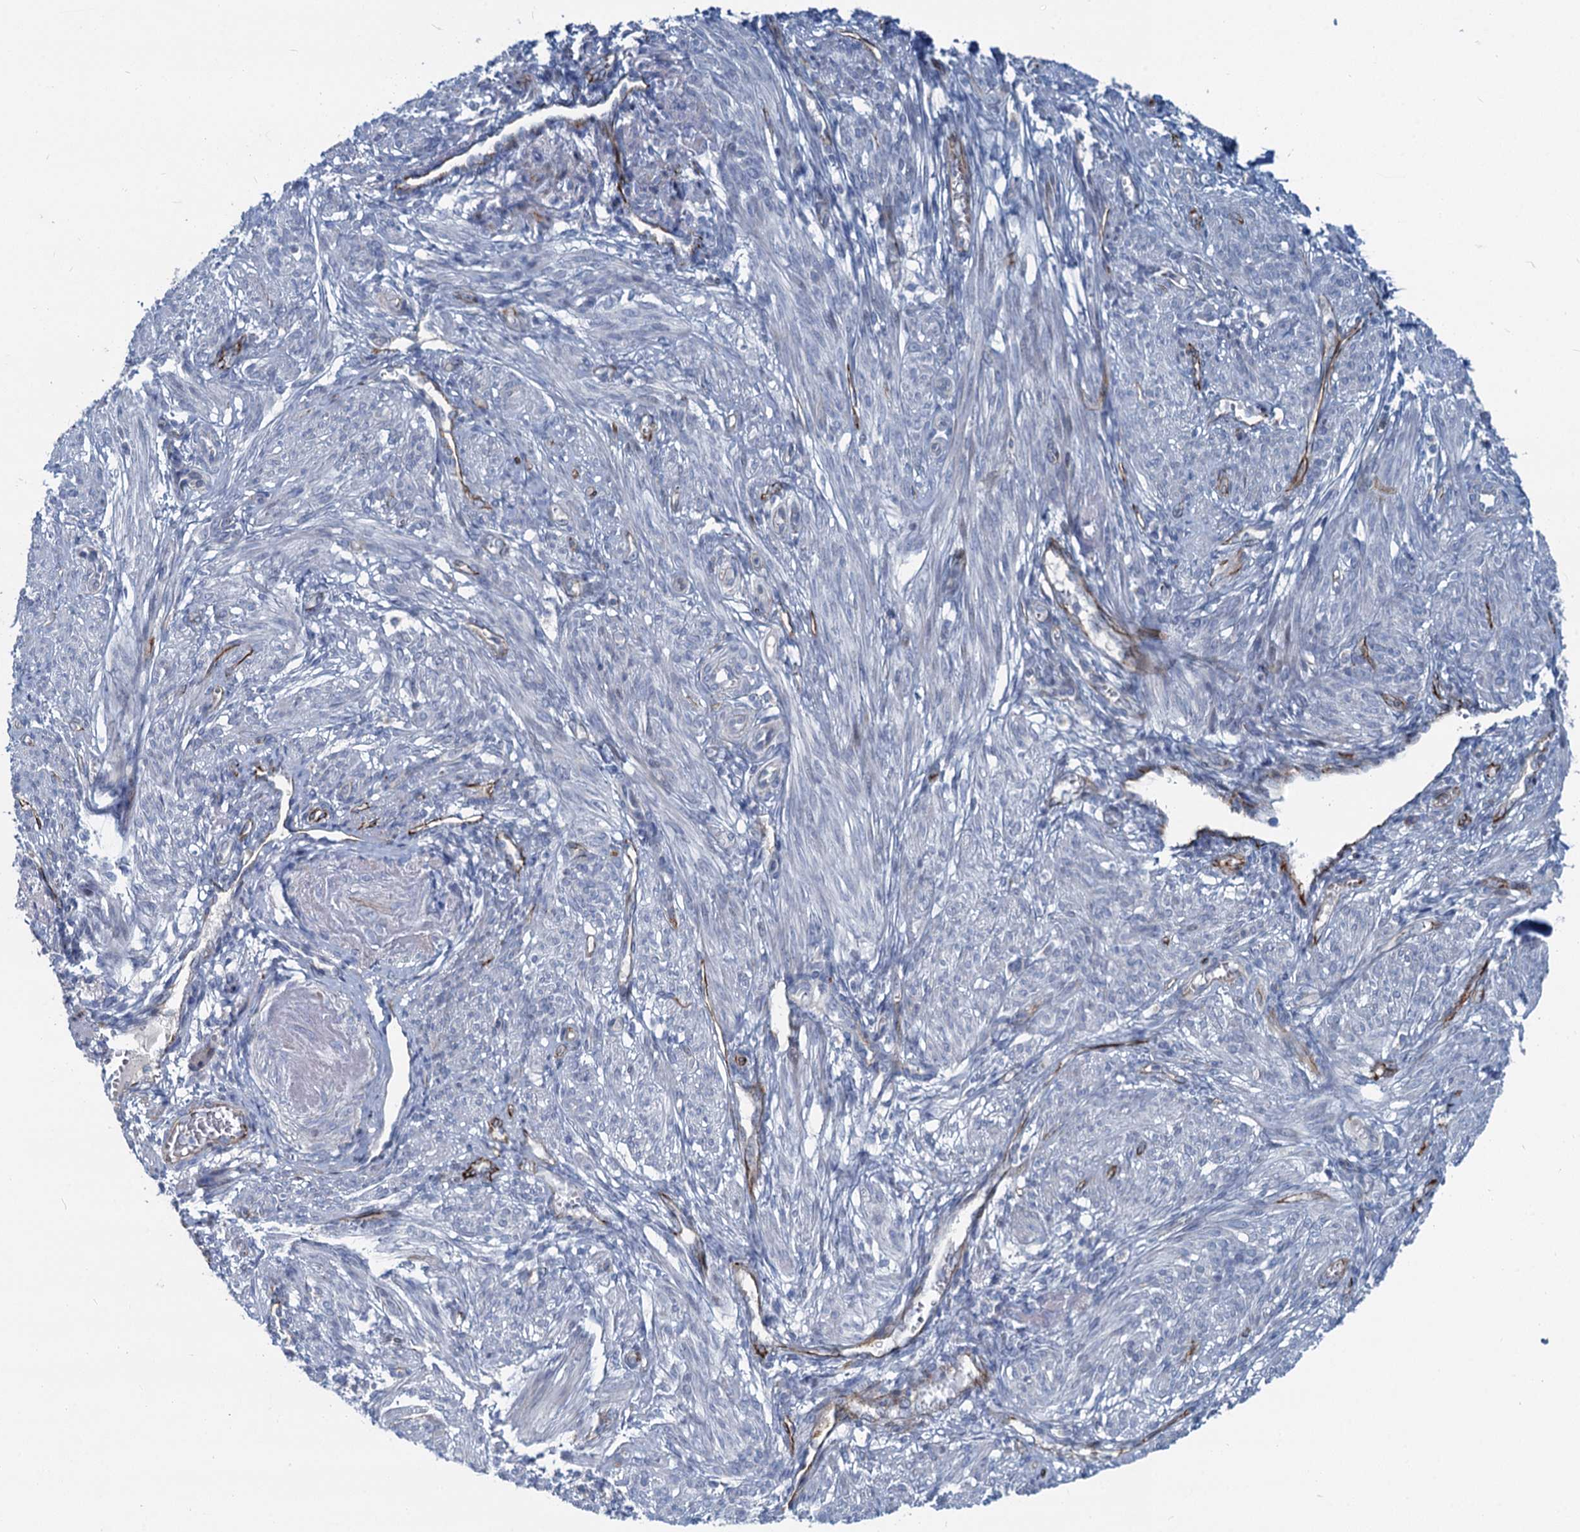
{"staining": {"intensity": "moderate", "quantity": "<25%", "location": "cytoplasmic/membranous"}, "tissue": "smooth muscle", "cell_type": "Smooth muscle cells", "image_type": "normal", "snomed": [{"axis": "morphology", "description": "Normal tissue, NOS"}, {"axis": "topography", "description": "Smooth muscle"}], "caption": "Immunohistochemistry of unremarkable human smooth muscle displays low levels of moderate cytoplasmic/membranous staining in about <25% of smooth muscle cells.", "gene": "ASXL3", "patient": {"sex": "female", "age": 39}}